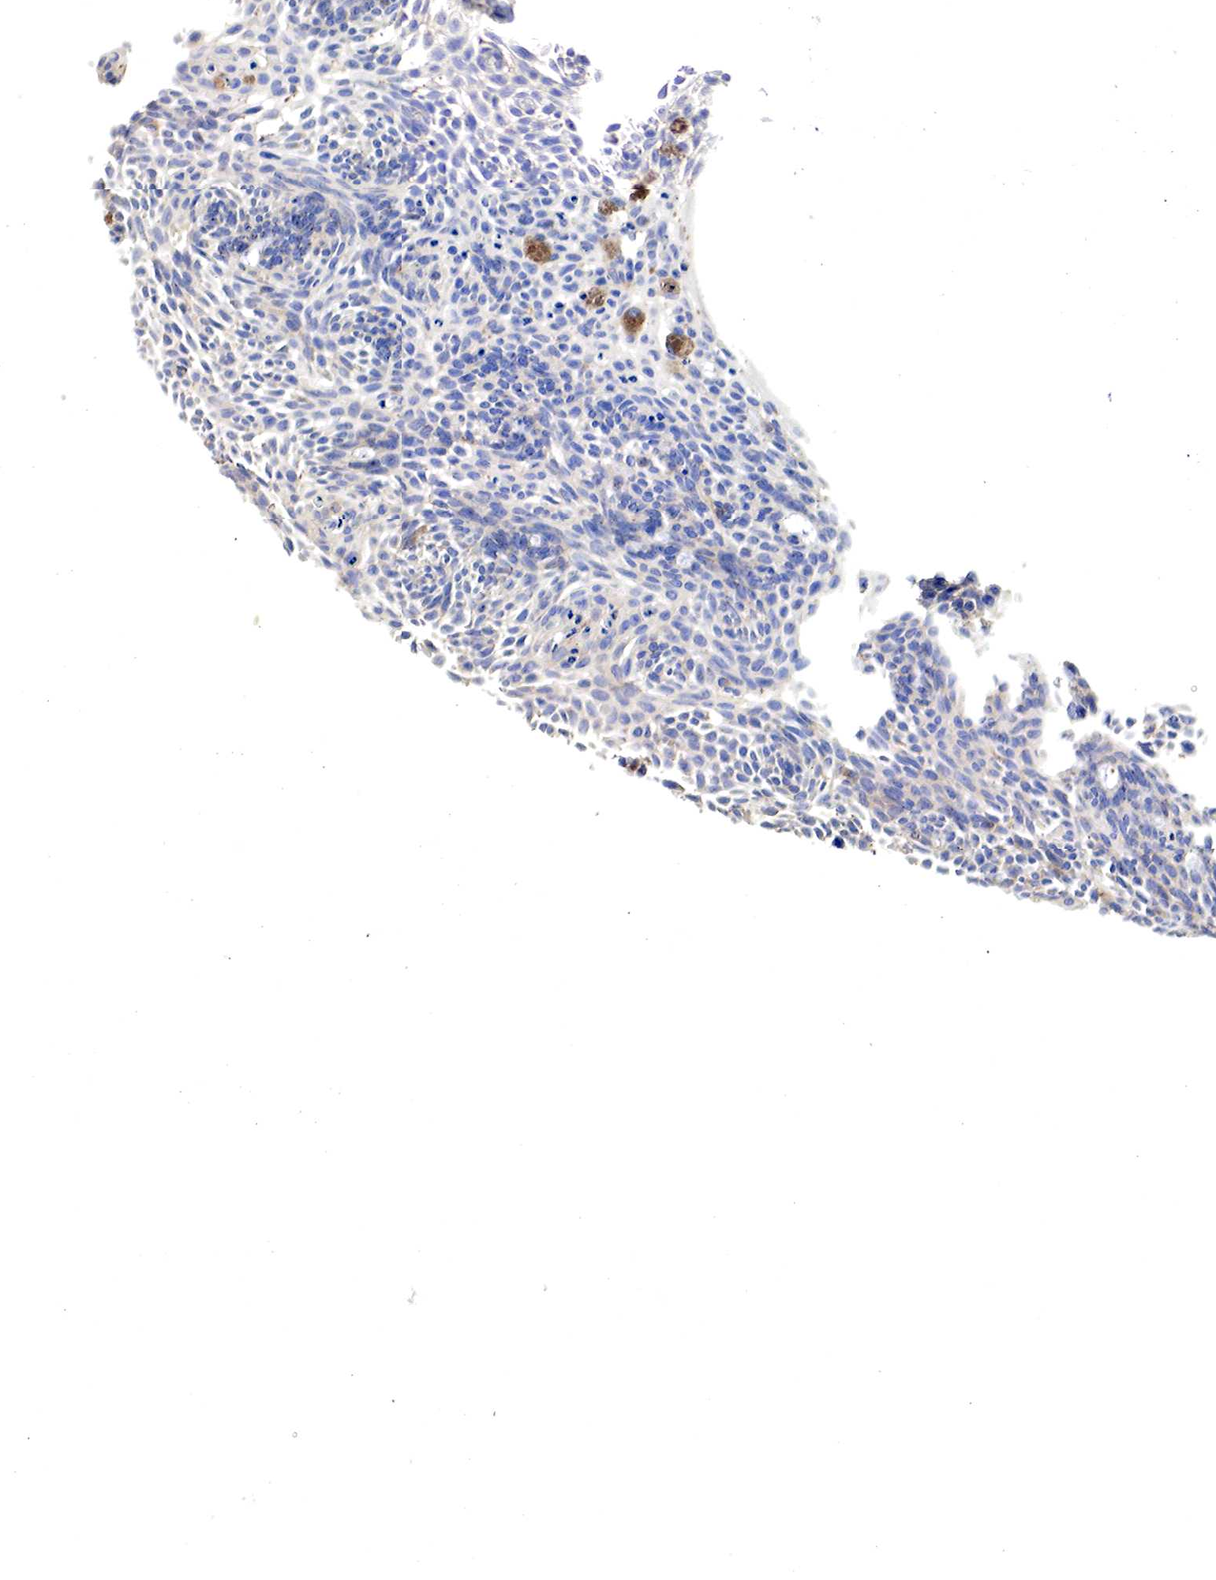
{"staining": {"intensity": "negative", "quantity": "none", "location": "none"}, "tissue": "skin cancer", "cell_type": "Tumor cells", "image_type": "cancer", "snomed": [{"axis": "morphology", "description": "Basal cell carcinoma"}, {"axis": "topography", "description": "Skin"}], "caption": "This is an immunohistochemistry (IHC) photomicrograph of human basal cell carcinoma (skin). There is no staining in tumor cells.", "gene": "G6PD", "patient": {"sex": "male", "age": 58}}